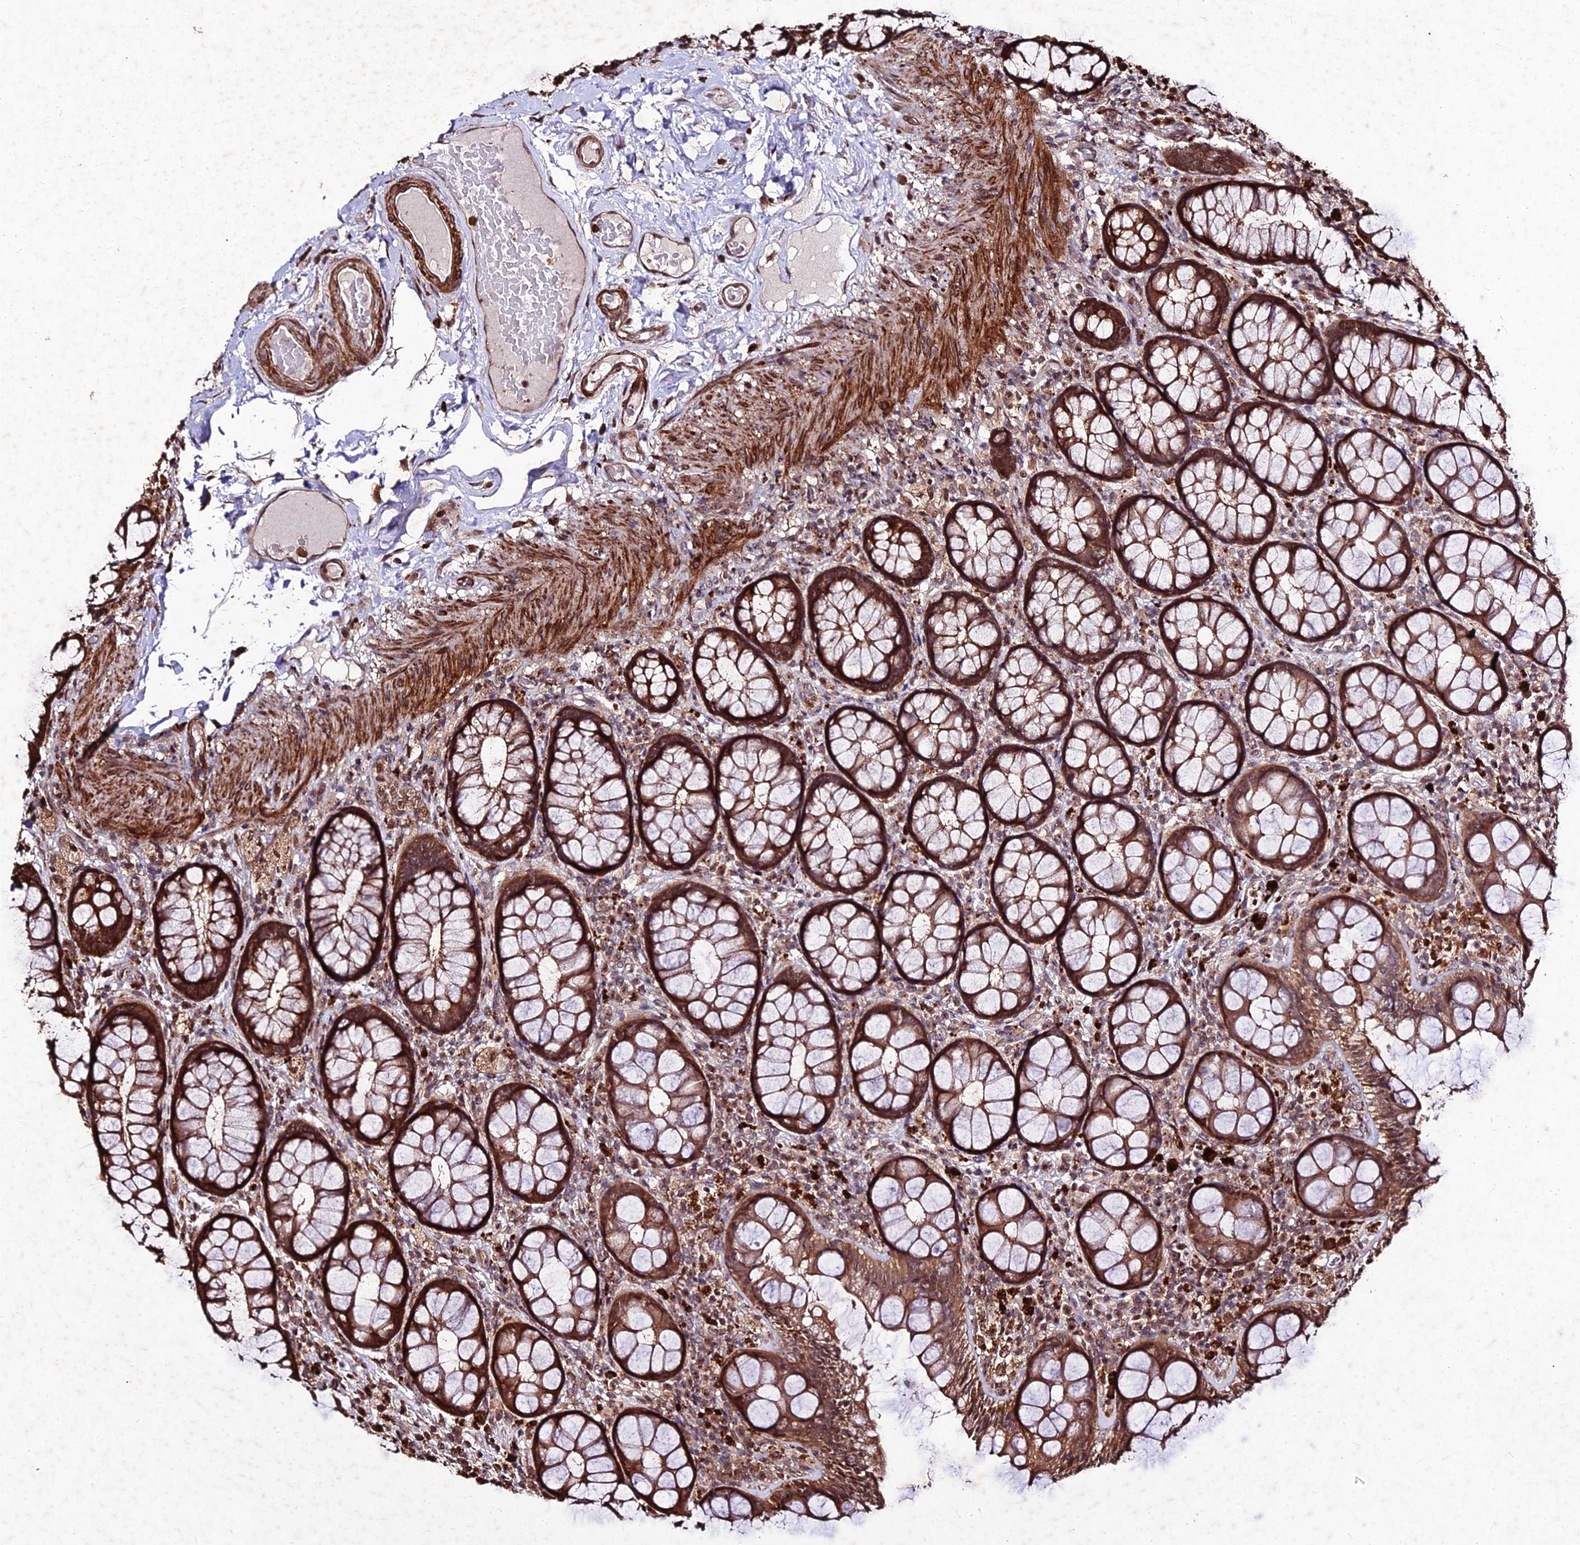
{"staining": {"intensity": "moderate", "quantity": ">75%", "location": "cytoplasmic/membranous,nuclear"}, "tissue": "rectum", "cell_type": "Glandular cells", "image_type": "normal", "snomed": [{"axis": "morphology", "description": "Normal tissue, NOS"}, {"axis": "topography", "description": "Rectum"}], "caption": "Immunohistochemical staining of normal human rectum exhibits medium levels of moderate cytoplasmic/membranous,nuclear positivity in about >75% of glandular cells.", "gene": "ZNF766", "patient": {"sex": "male", "age": 83}}